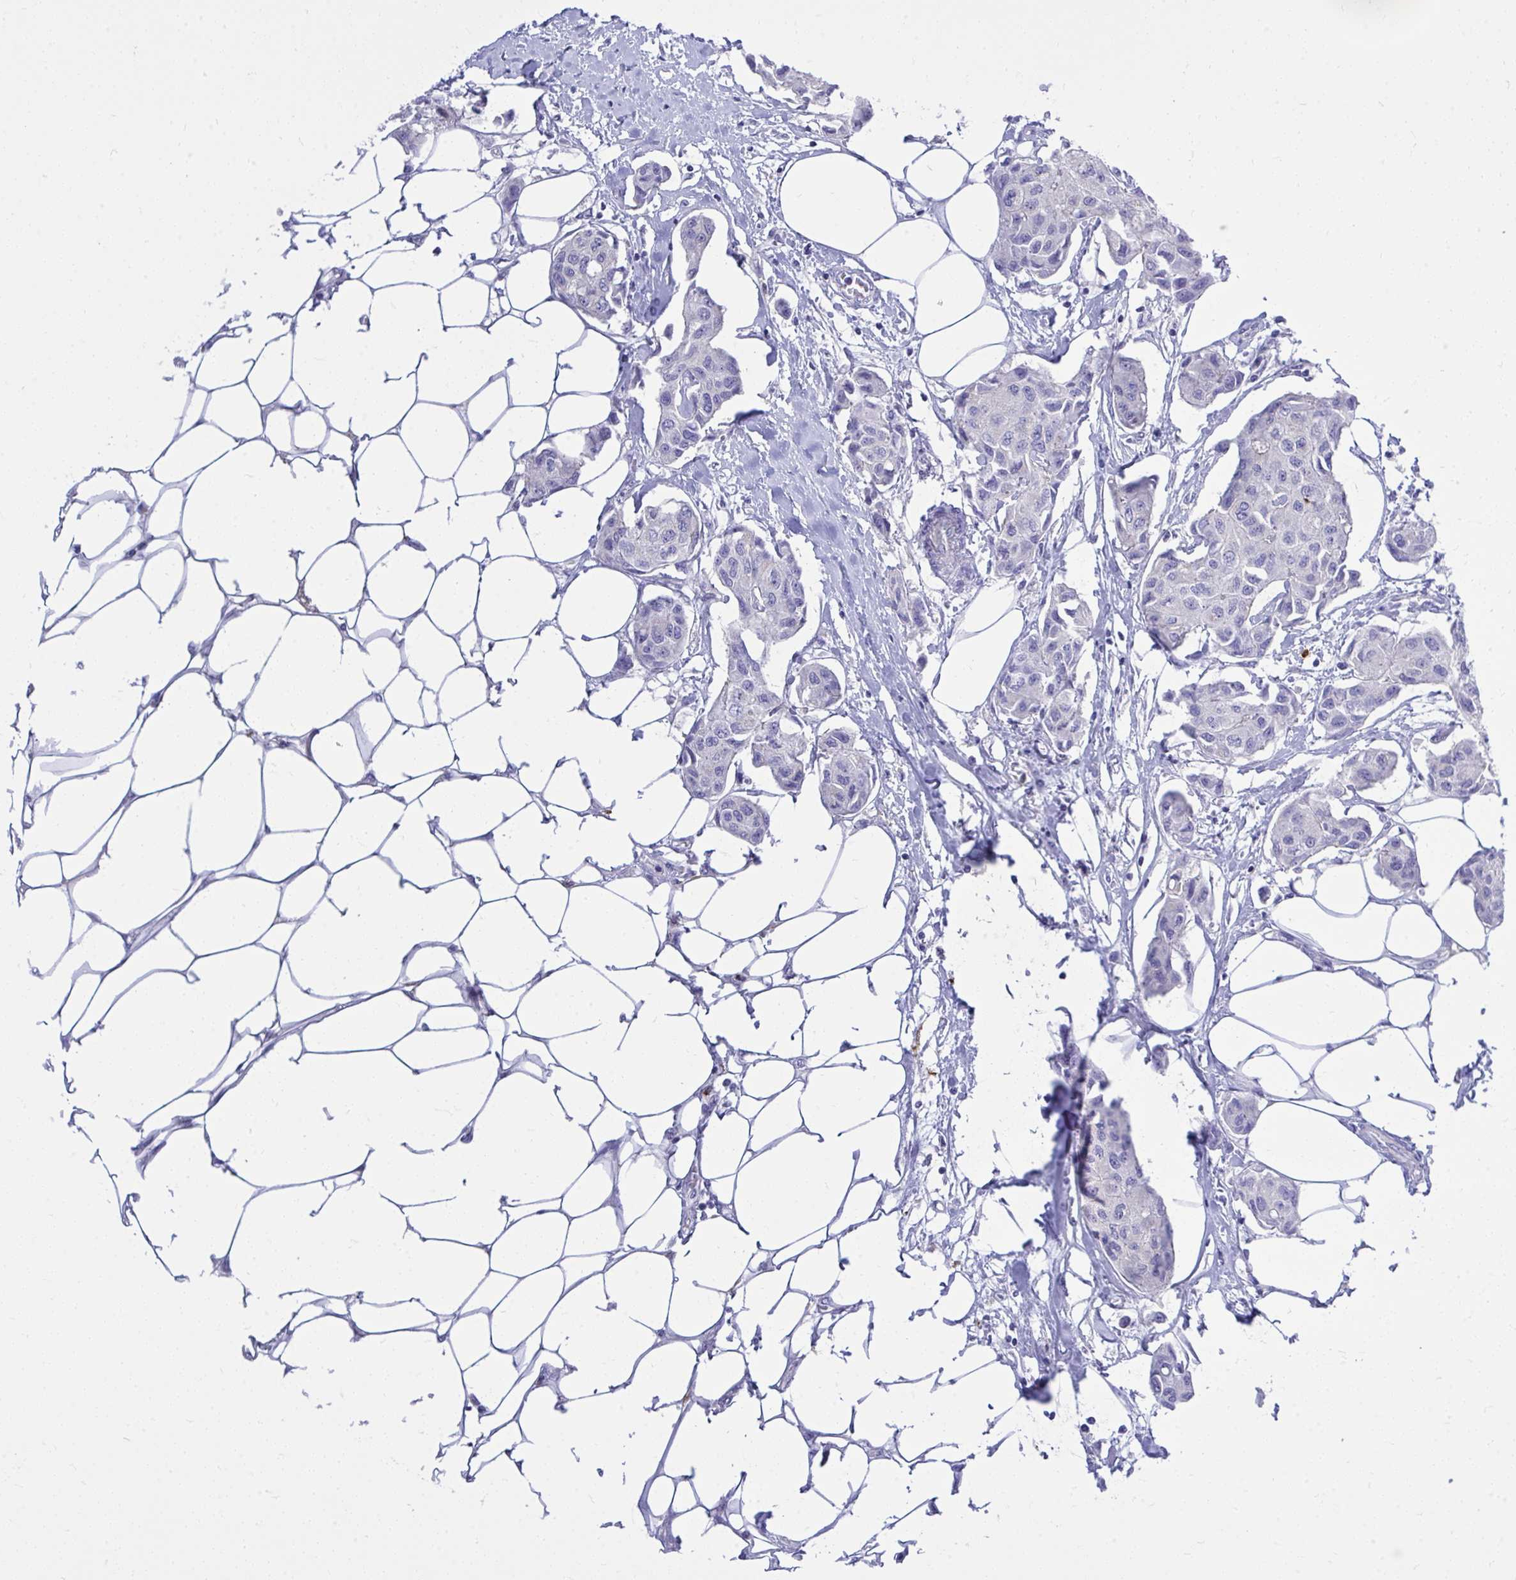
{"staining": {"intensity": "negative", "quantity": "none", "location": "none"}, "tissue": "breast cancer", "cell_type": "Tumor cells", "image_type": "cancer", "snomed": [{"axis": "morphology", "description": "Duct carcinoma"}, {"axis": "topography", "description": "Breast"}, {"axis": "topography", "description": "Lymph node"}], "caption": "Protein analysis of breast invasive ductal carcinoma demonstrates no significant positivity in tumor cells.", "gene": "PSD", "patient": {"sex": "female", "age": 80}}